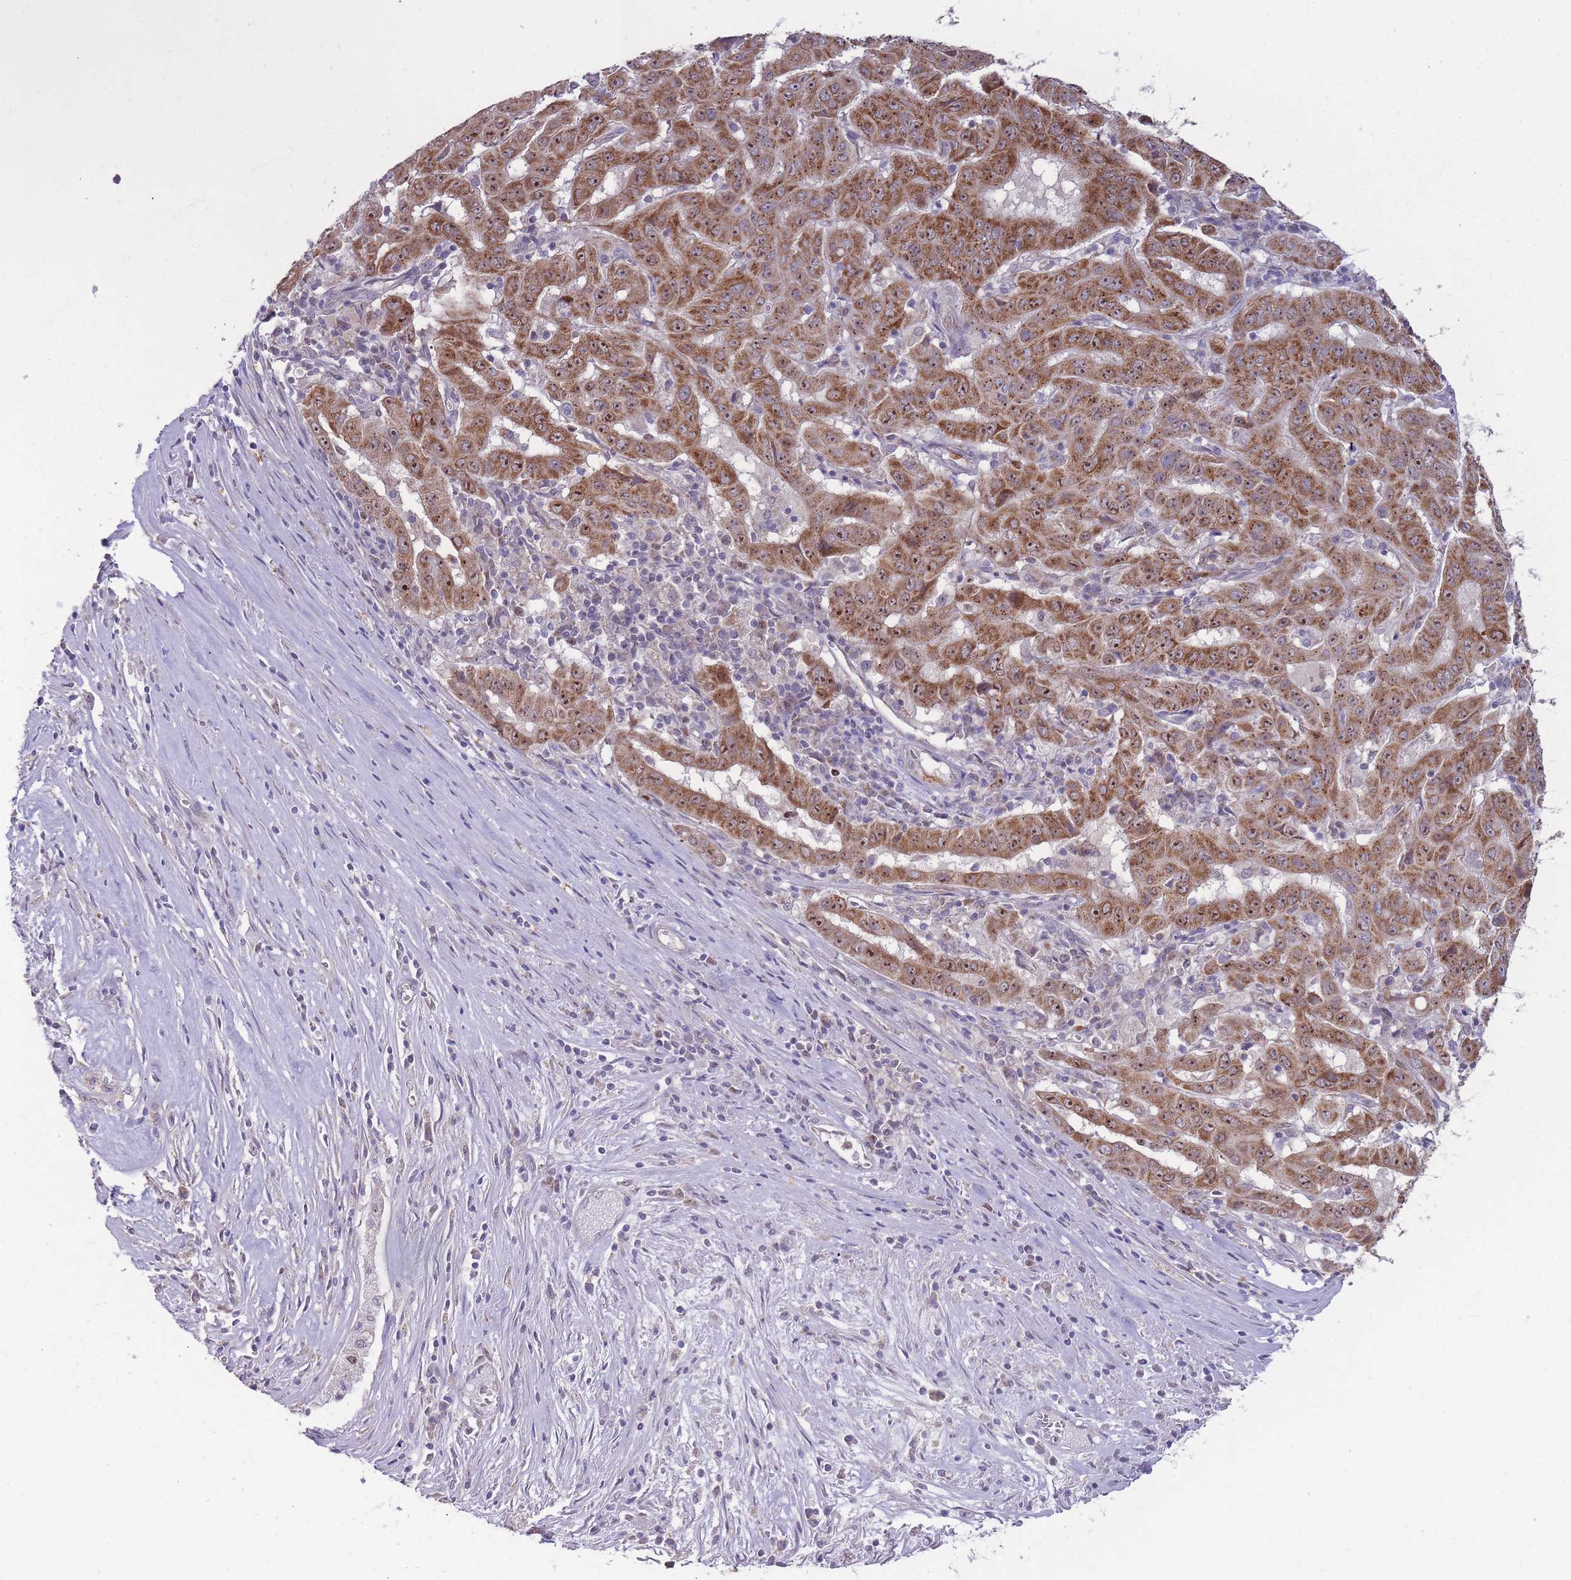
{"staining": {"intensity": "strong", "quantity": ">75%", "location": "cytoplasmic/membranous,nuclear"}, "tissue": "pancreatic cancer", "cell_type": "Tumor cells", "image_type": "cancer", "snomed": [{"axis": "morphology", "description": "Adenocarcinoma, NOS"}, {"axis": "topography", "description": "Pancreas"}], "caption": "A histopathology image of human pancreatic adenocarcinoma stained for a protein displays strong cytoplasmic/membranous and nuclear brown staining in tumor cells.", "gene": "MCIDAS", "patient": {"sex": "male", "age": 63}}